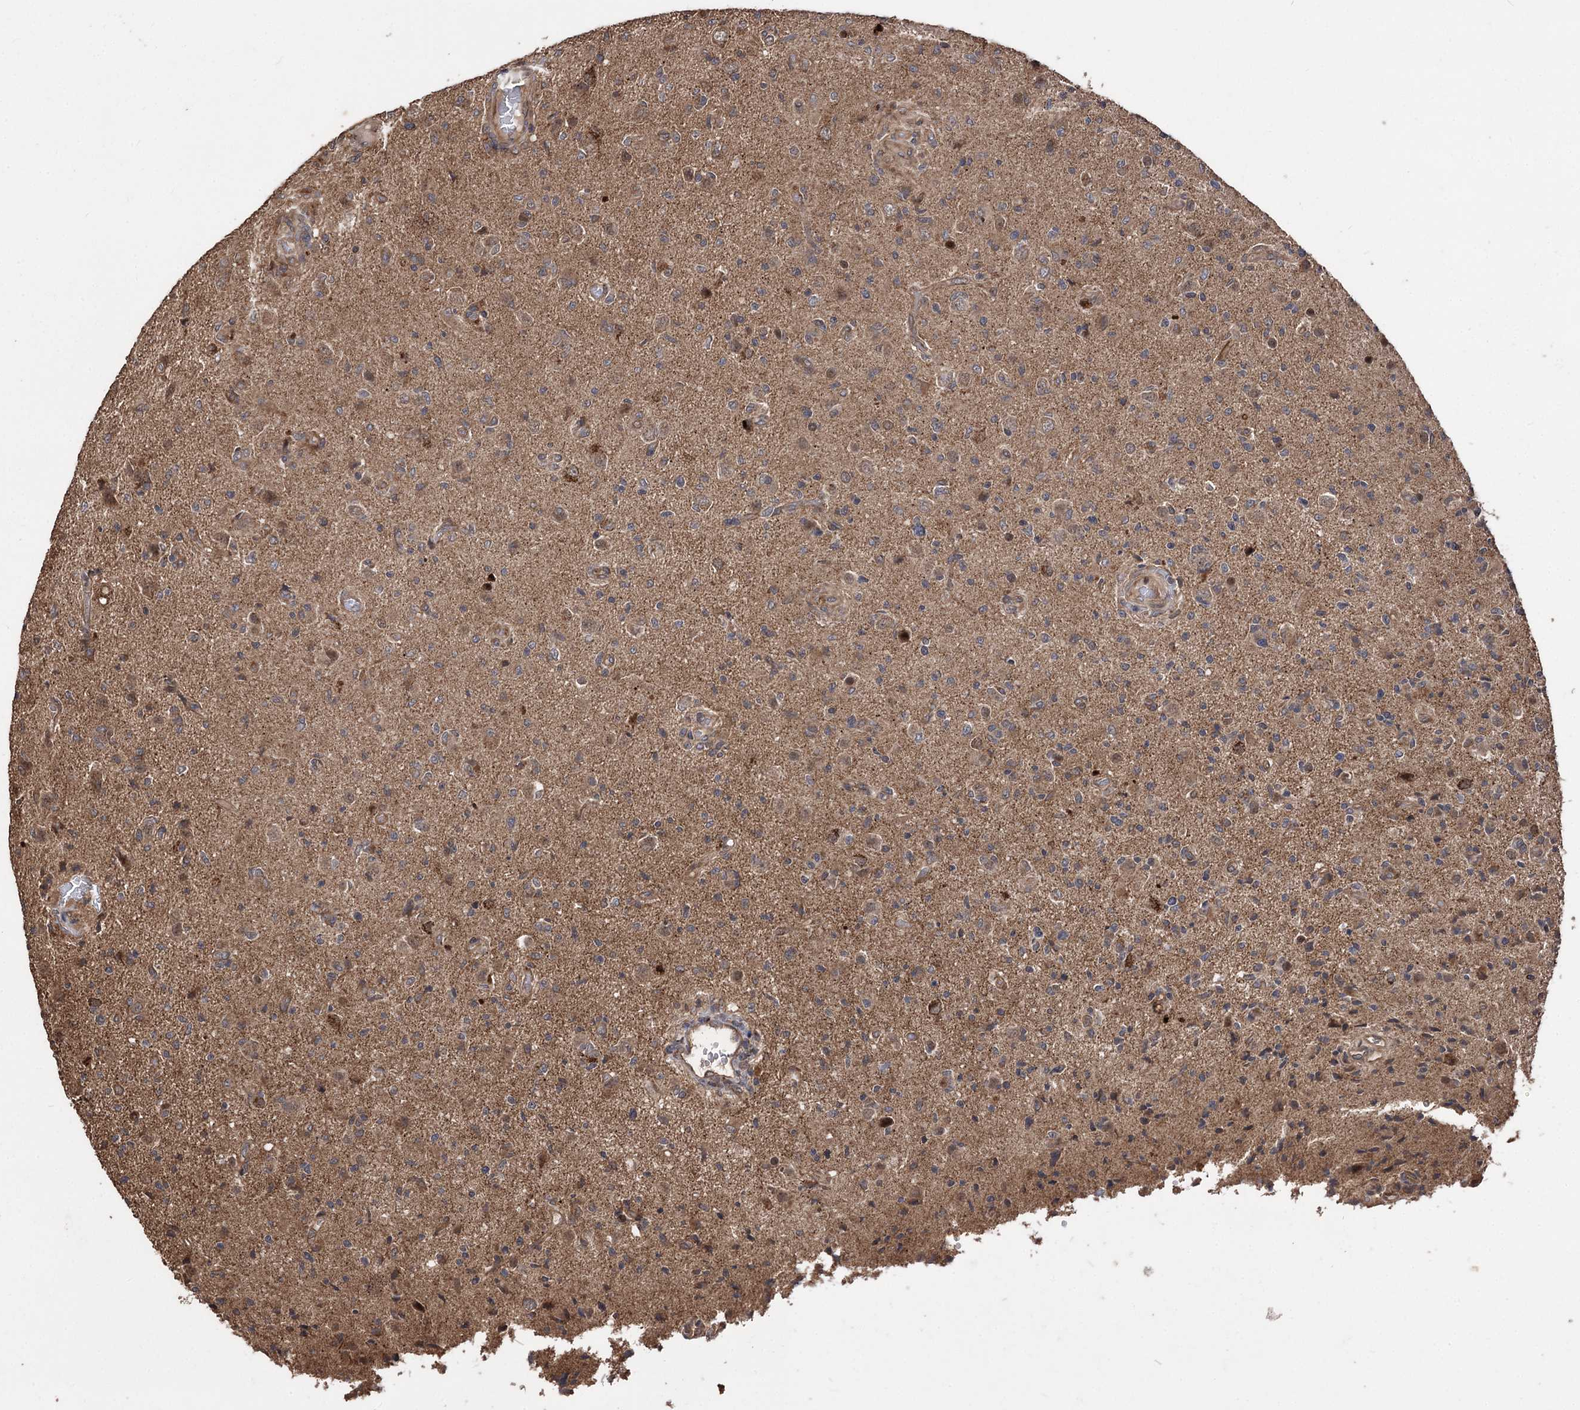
{"staining": {"intensity": "weak", "quantity": "<25%", "location": "cytoplasmic/membranous"}, "tissue": "glioma", "cell_type": "Tumor cells", "image_type": "cancer", "snomed": [{"axis": "morphology", "description": "Glioma, malignant, High grade"}, {"axis": "topography", "description": "Brain"}], "caption": "DAB immunohistochemical staining of glioma shows no significant expression in tumor cells.", "gene": "RASSF3", "patient": {"sex": "female", "age": 57}}